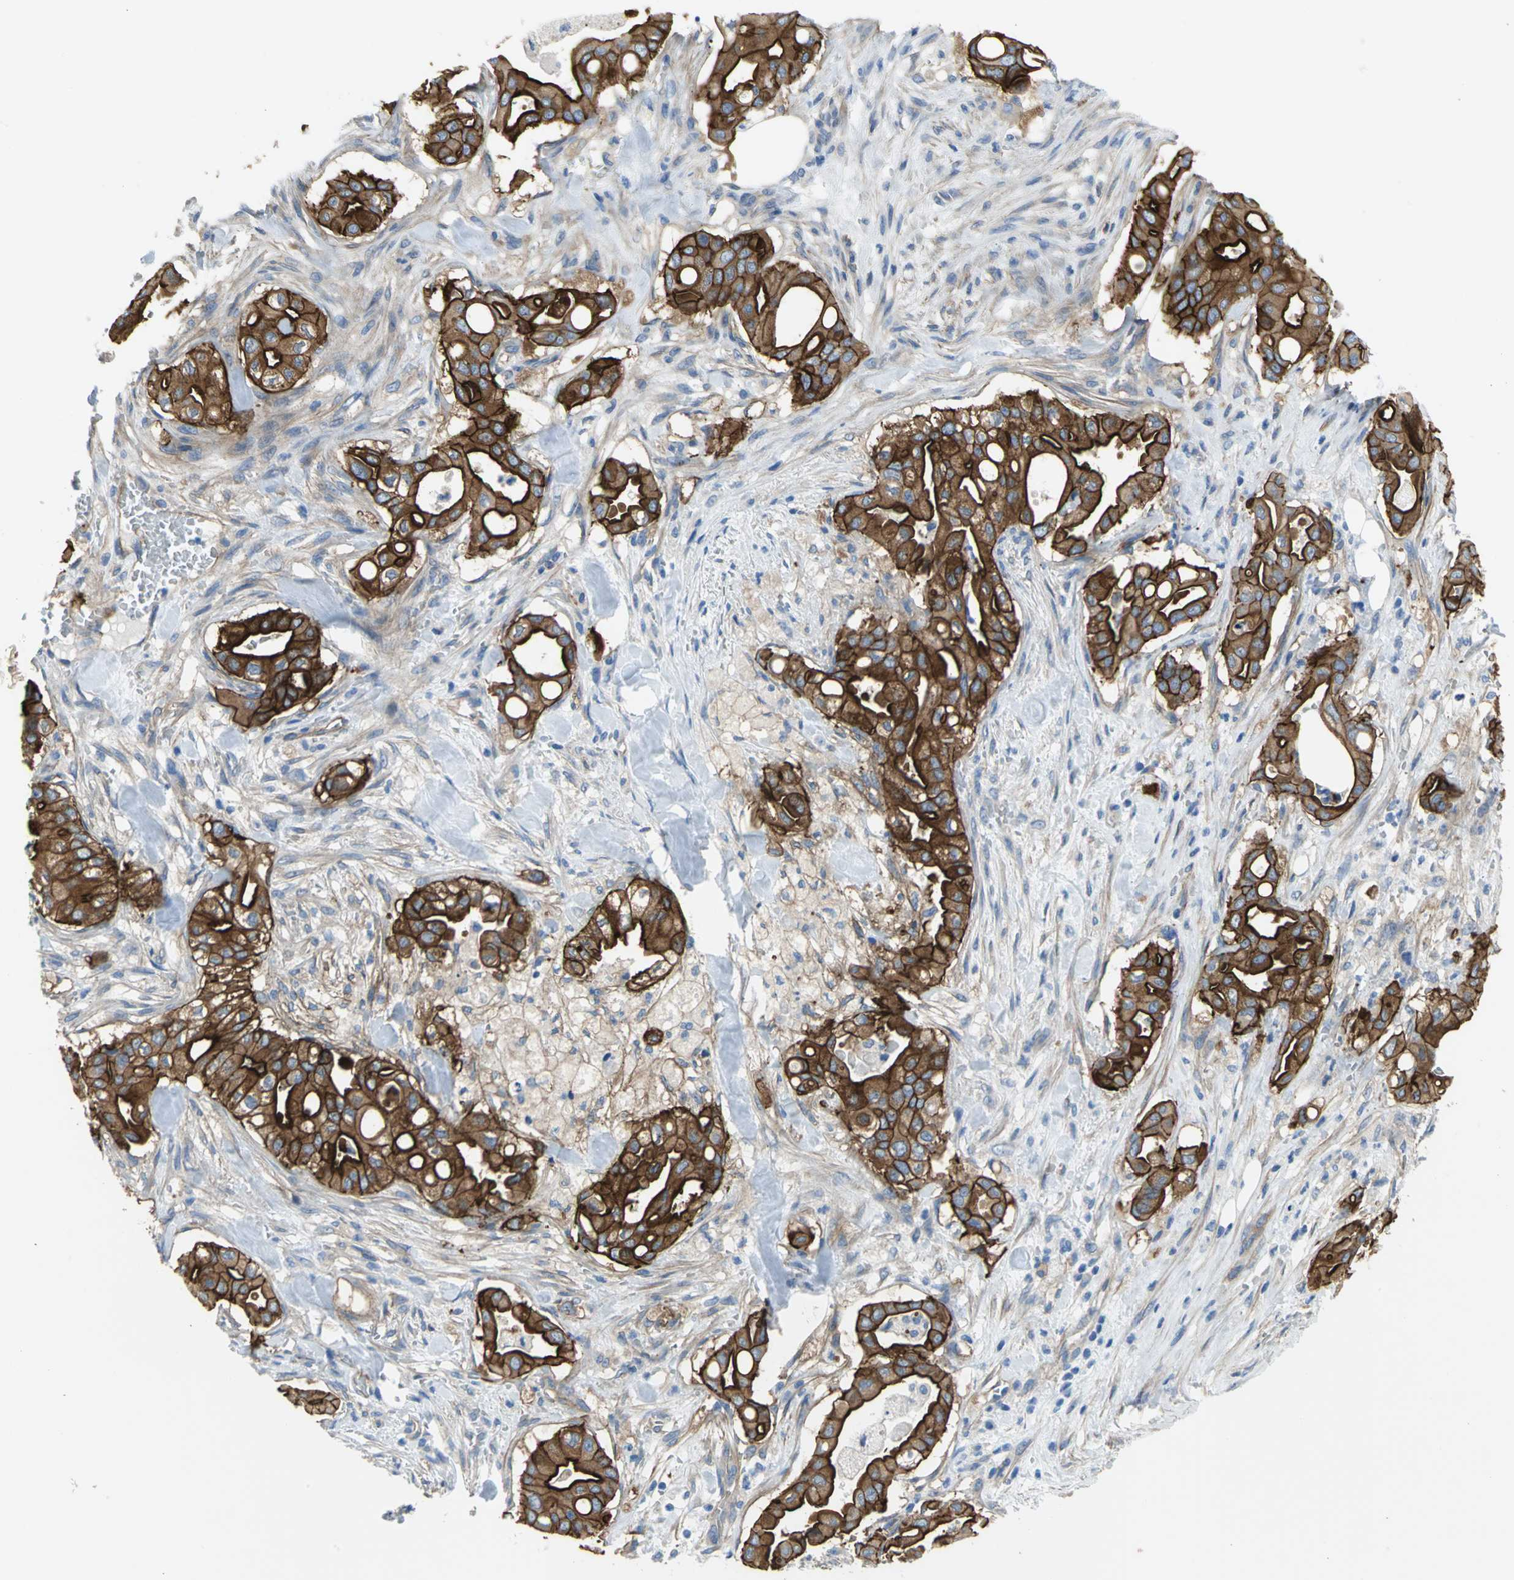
{"staining": {"intensity": "strong", "quantity": ">75%", "location": "cytoplasmic/membranous"}, "tissue": "liver cancer", "cell_type": "Tumor cells", "image_type": "cancer", "snomed": [{"axis": "morphology", "description": "Cholangiocarcinoma"}, {"axis": "topography", "description": "Liver"}], "caption": "Protein expression by immunohistochemistry (IHC) reveals strong cytoplasmic/membranous expression in about >75% of tumor cells in liver cholangiocarcinoma.", "gene": "FLNB", "patient": {"sex": "female", "age": 68}}